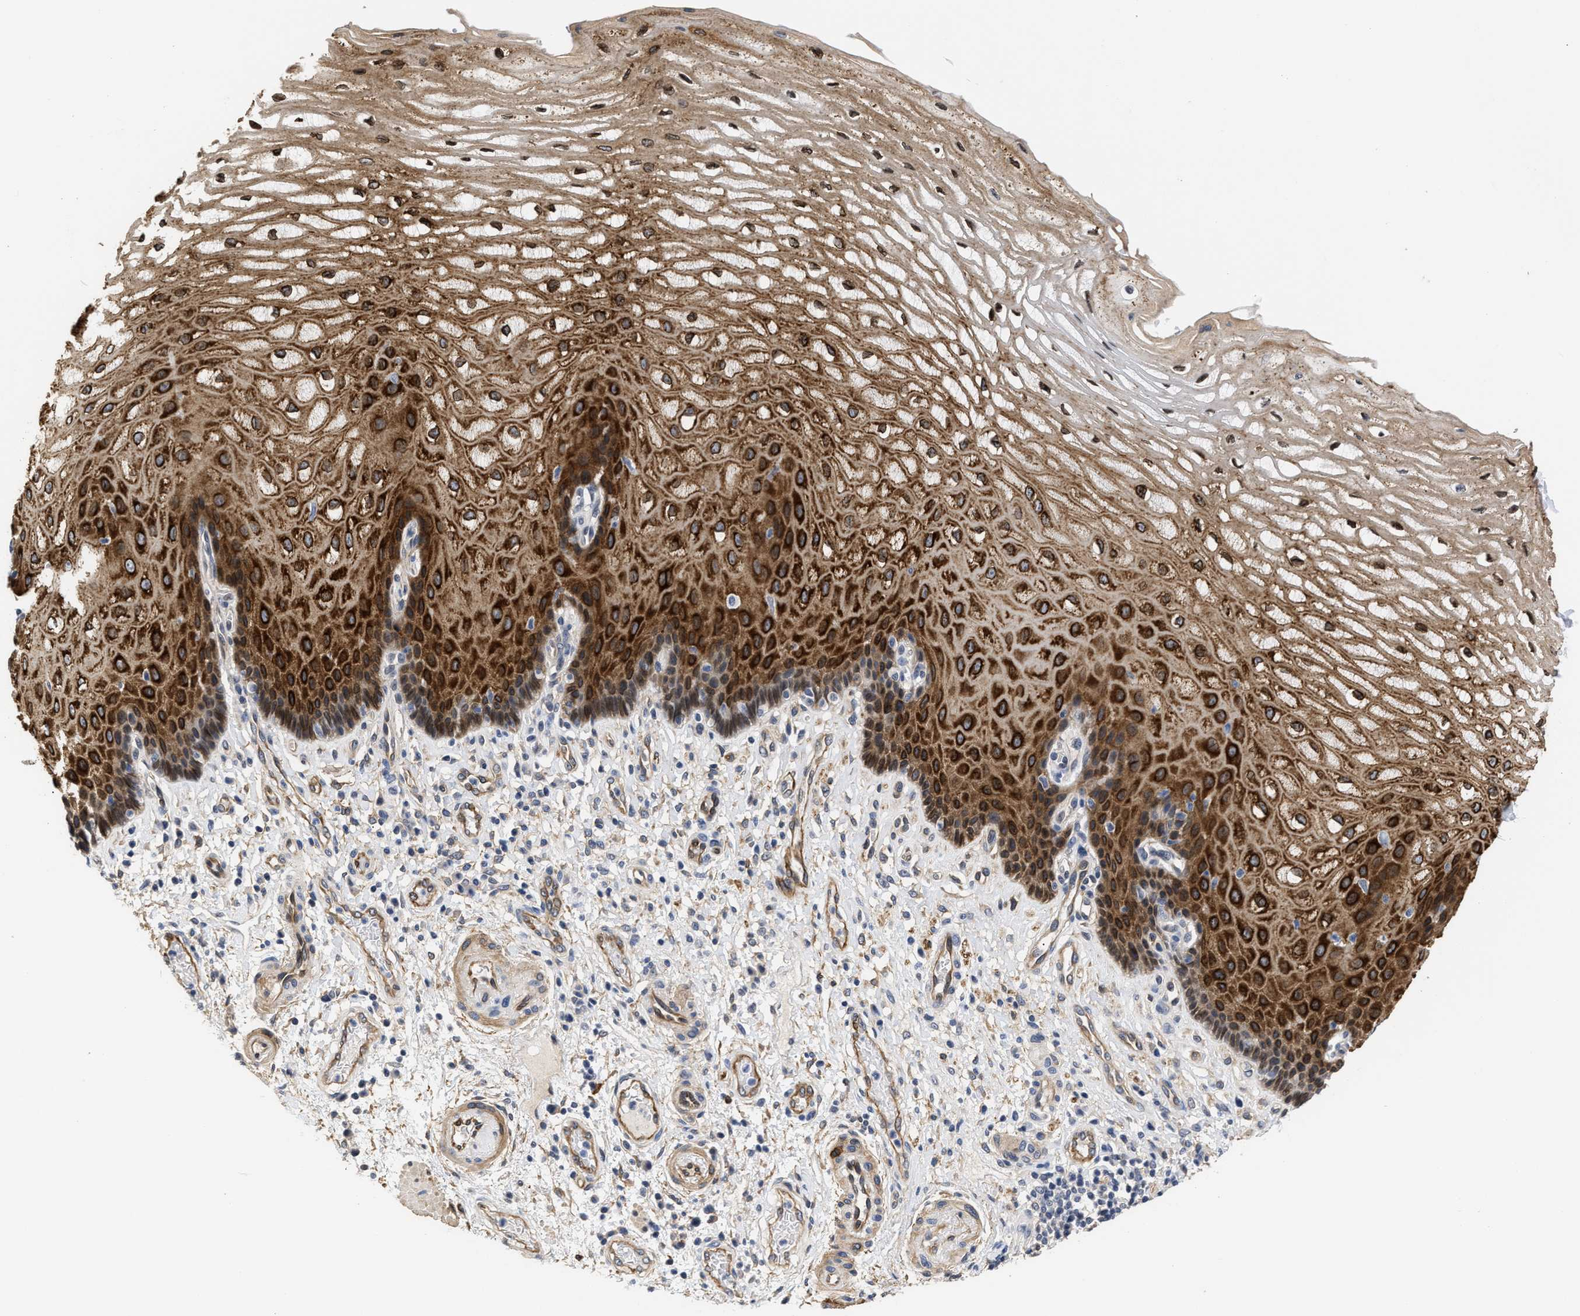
{"staining": {"intensity": "strong", "quantity": ">75%", "location": "cytoplasmic/membranous"}, "tissue": "esophagus", "cell_type": "Squamous epithelial cells", "image_type": "normal", "snomed": [{"axis": "morphology", "description": "Normal tissue, NOS"}, {"axis": "topography", "description": "Esophagus"}], "caption": "Approximately >75% of squamous epithelial cells in normal human esophagus reveal strong cytoplasmic/membranous protein expression as visualized by brown immunohistochemical staining.", "gene": "AHNAK2", "patient": {"sex": "male", "age": 54}}